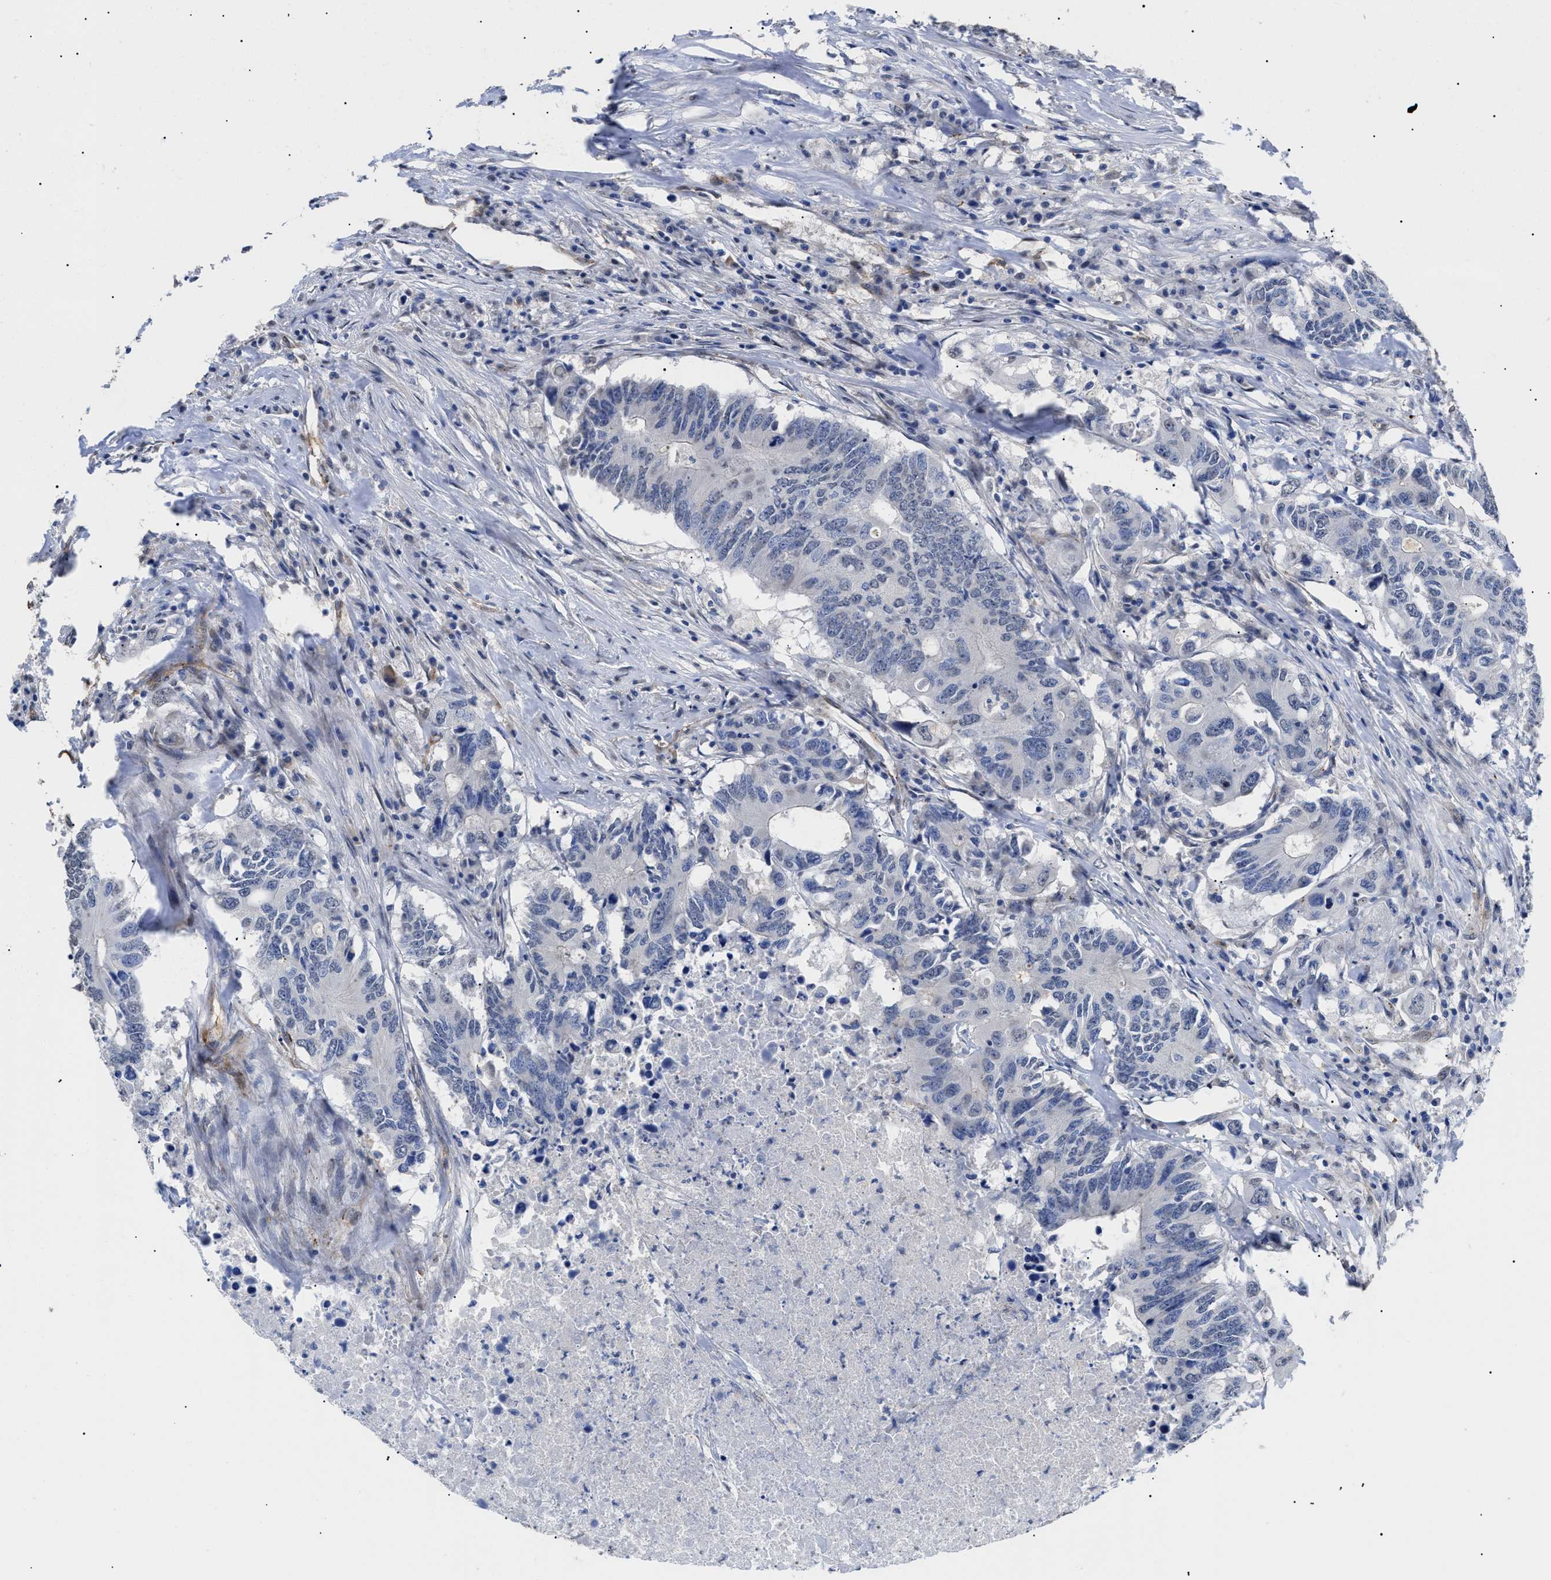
{"staining": {"intensity": "negative", "quantity": "none", "location": "none"}, "tissue": "colorectal cancer", "cell_type": "Tumor cells", "image_type": "cancer", "snomed": [{"axis": "morphology", "description": "Adenocarcinoma, NOS"}, {"axis": "topography", "description": "Colon"}], "caption": "Histopathology image shows no significant protein staining in tumor cells of colorectal cancer (adenocarcinoma).", "gene": "SFXN5", "patient": {"sex": "male", "age": 71}}